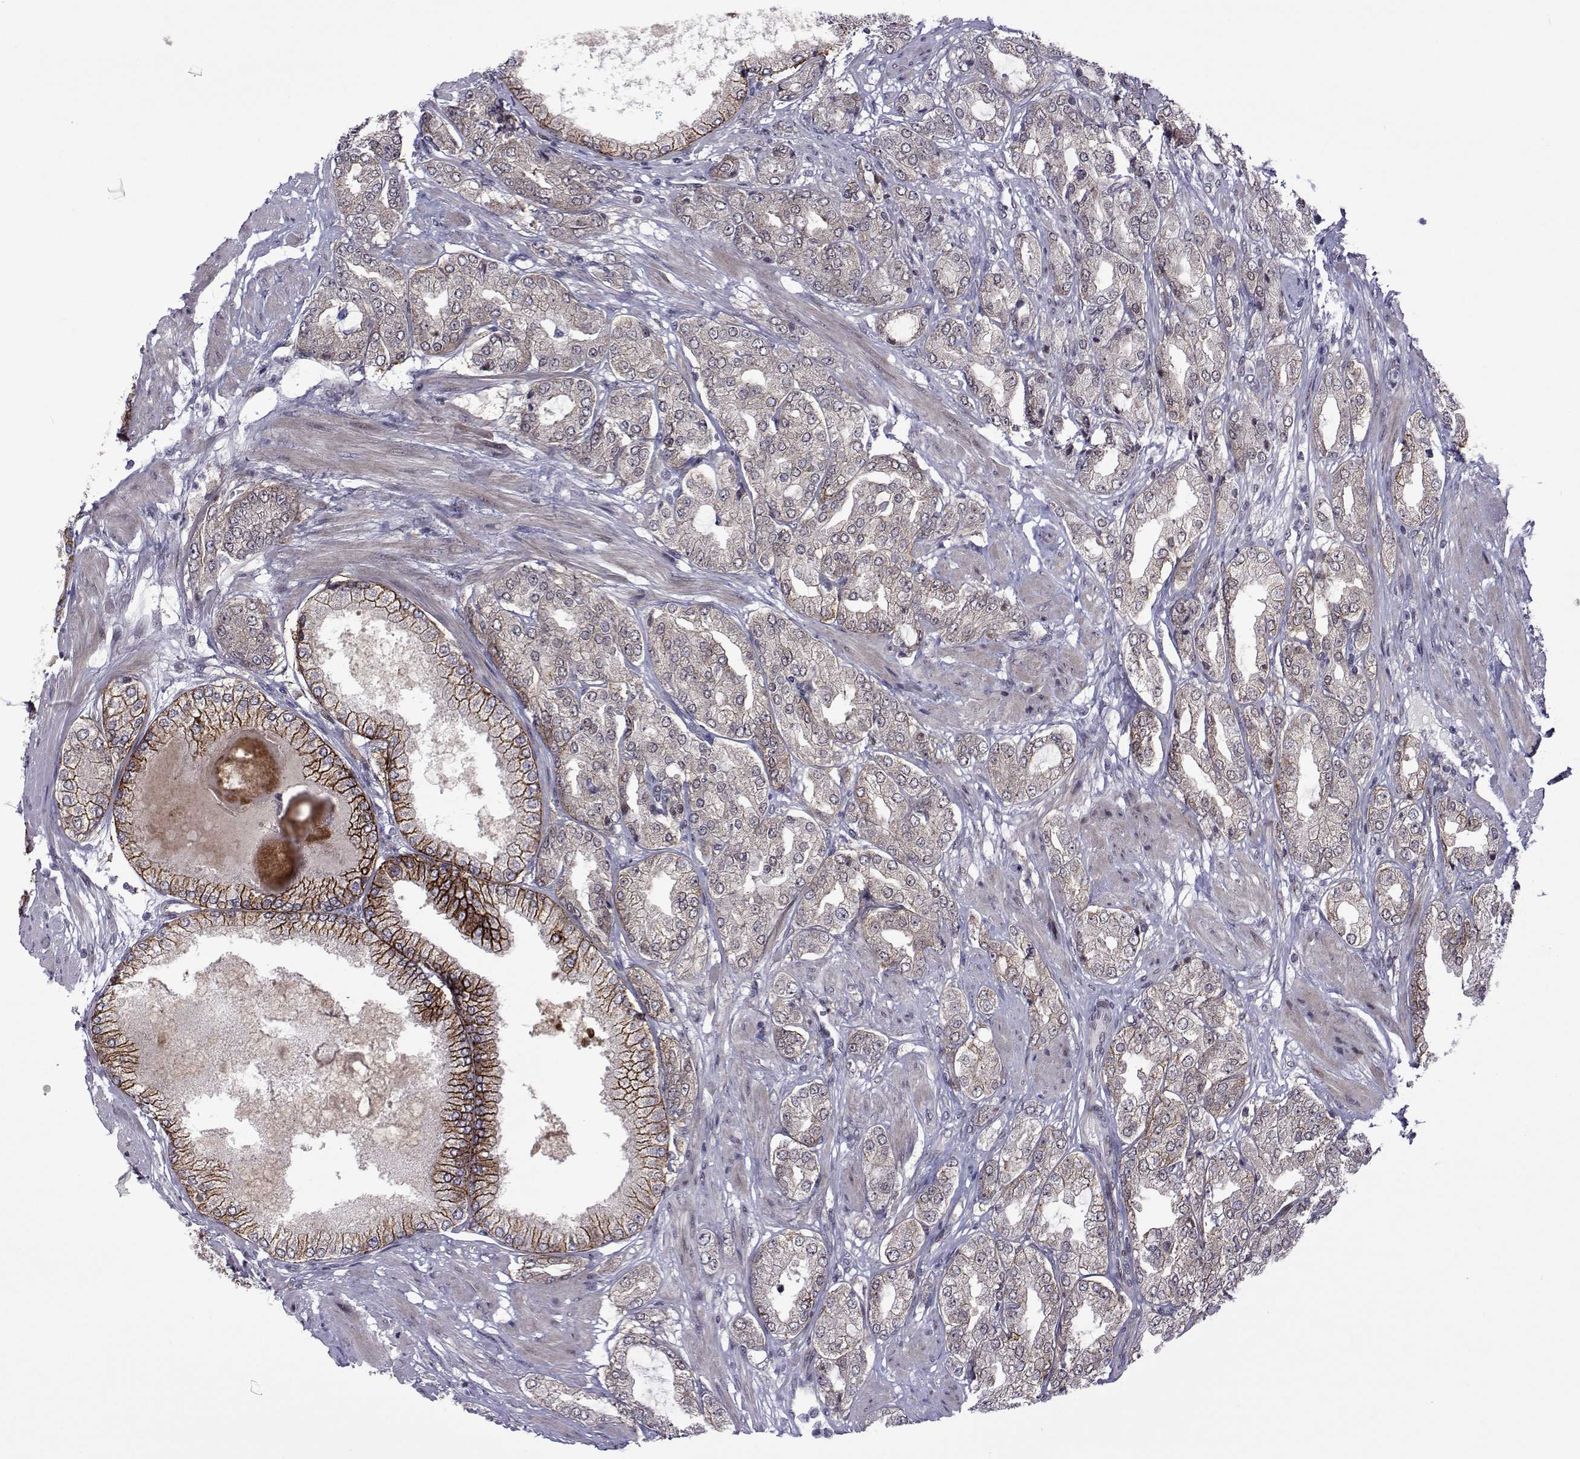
{"staining": {"intensity": "negative", "quantity": "none", "location": "none"}, "tissue": "prostate cancer", "cell_type": "Tumor cells", "image_type": "cancer", "snomed": [{"axis": "morphology", "description": "Adenocarcinoma, High grade"}, {"axis": "topography", "description": "Prostate"}], "caption": "Human adenocarcinoma (high-grade) (prostate) stained for a protein using immunohistochemistry (IHC) demonstrates no staining in tumor cells.", "gene": "EFCAB3", "patient": {"sex": "male", "age": 68}}